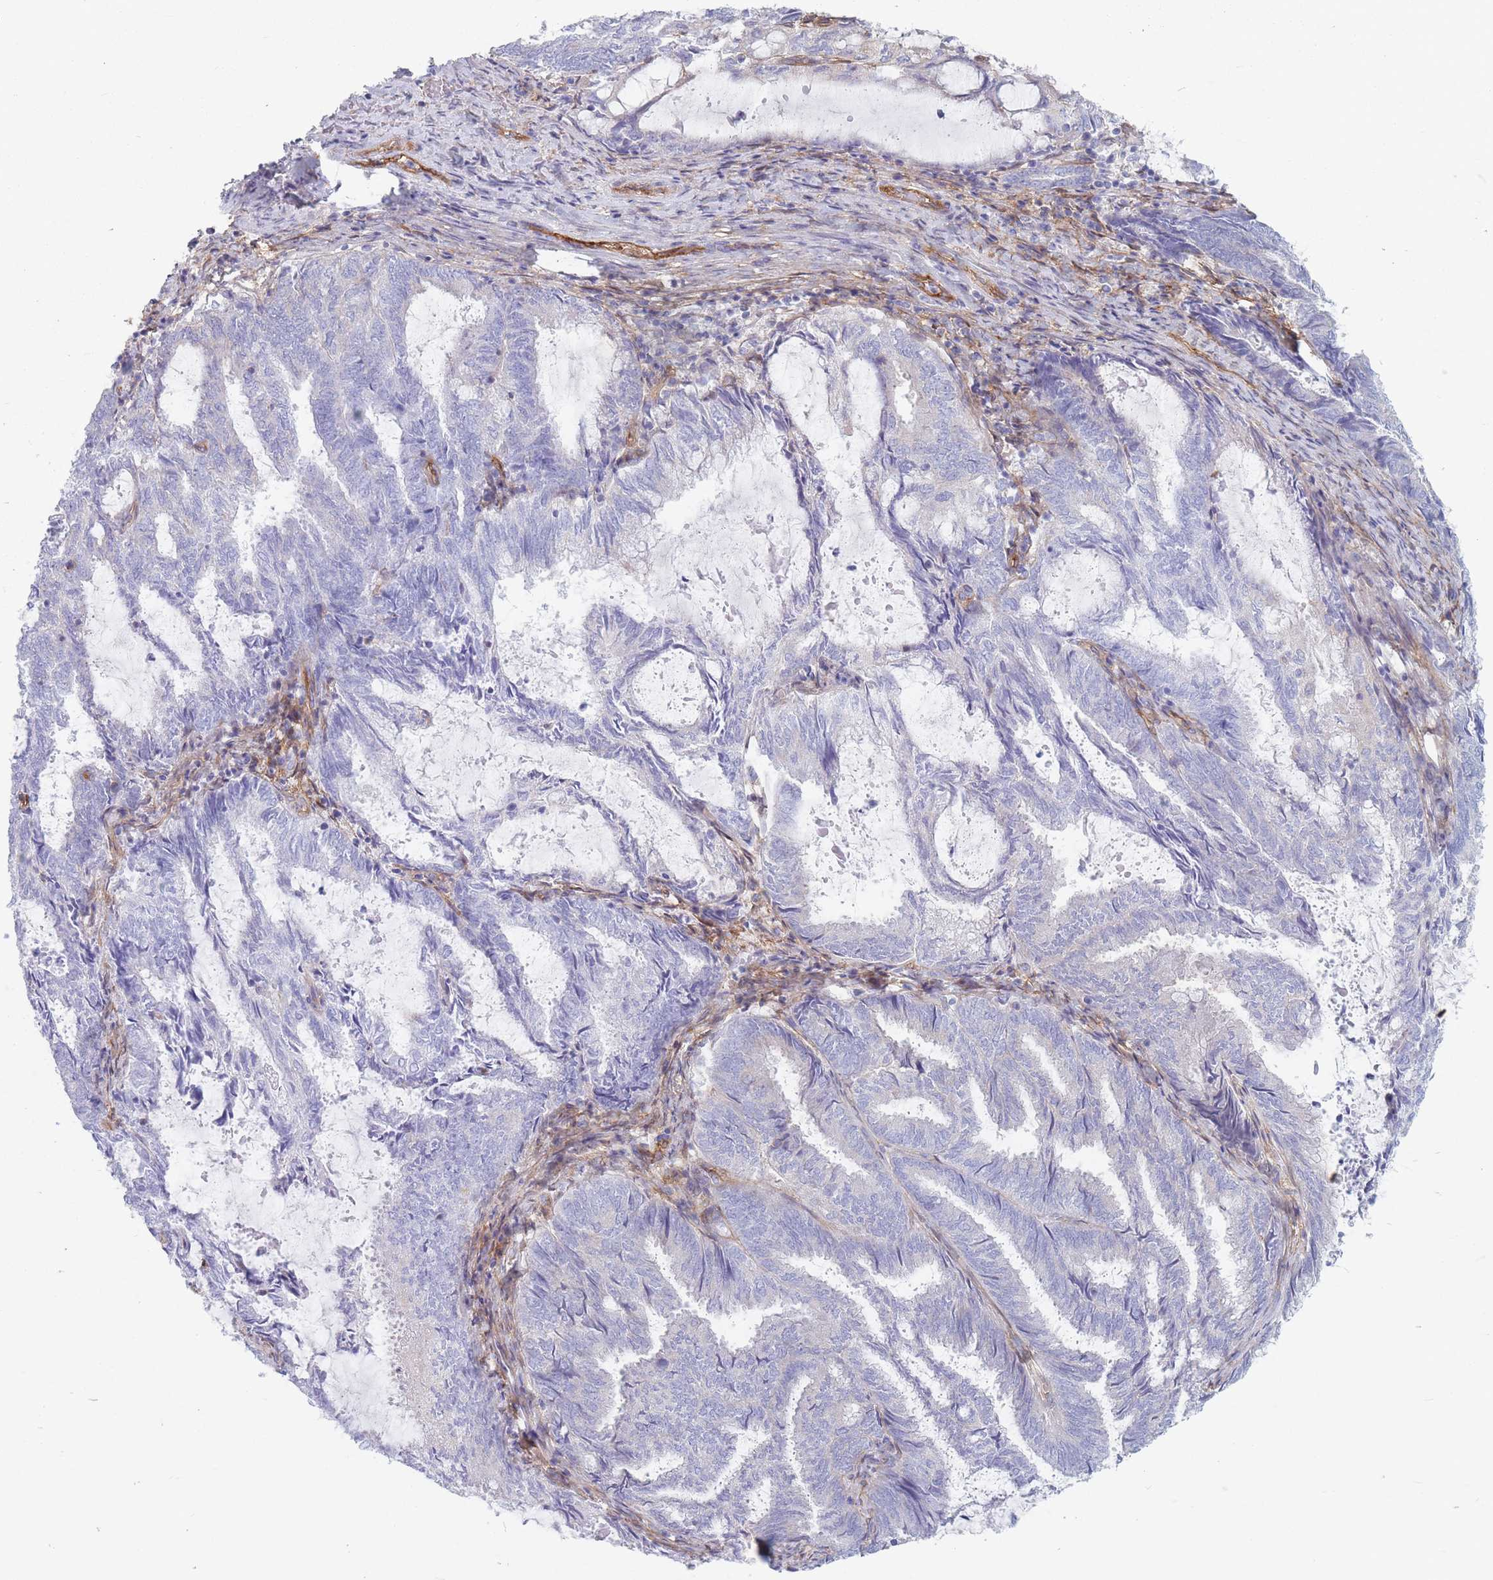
{"staining": {"intensity": "negative", "quantity": "none", "location": "none"}, "tissue": "endometrial cancer", "cell_type": "Tumor cells", "image_type": "cancer", "snomed": [{"axis": "morphology", "description": "Adenocarcinoma, NOS"}, {"axis": "topography", "description": "Endometrium"}], "caption": "IHC histopathology image of endometrial cancer stained for a protein (brown), which demonstrates no staining in tumor cells. (DAB (3,3'-diaminobenzidine) immunohistochemistry (IHC) with hematoxylin counter stain).", "gene": "PLPP1", "patient": {"sex": "female", "age": 80}}